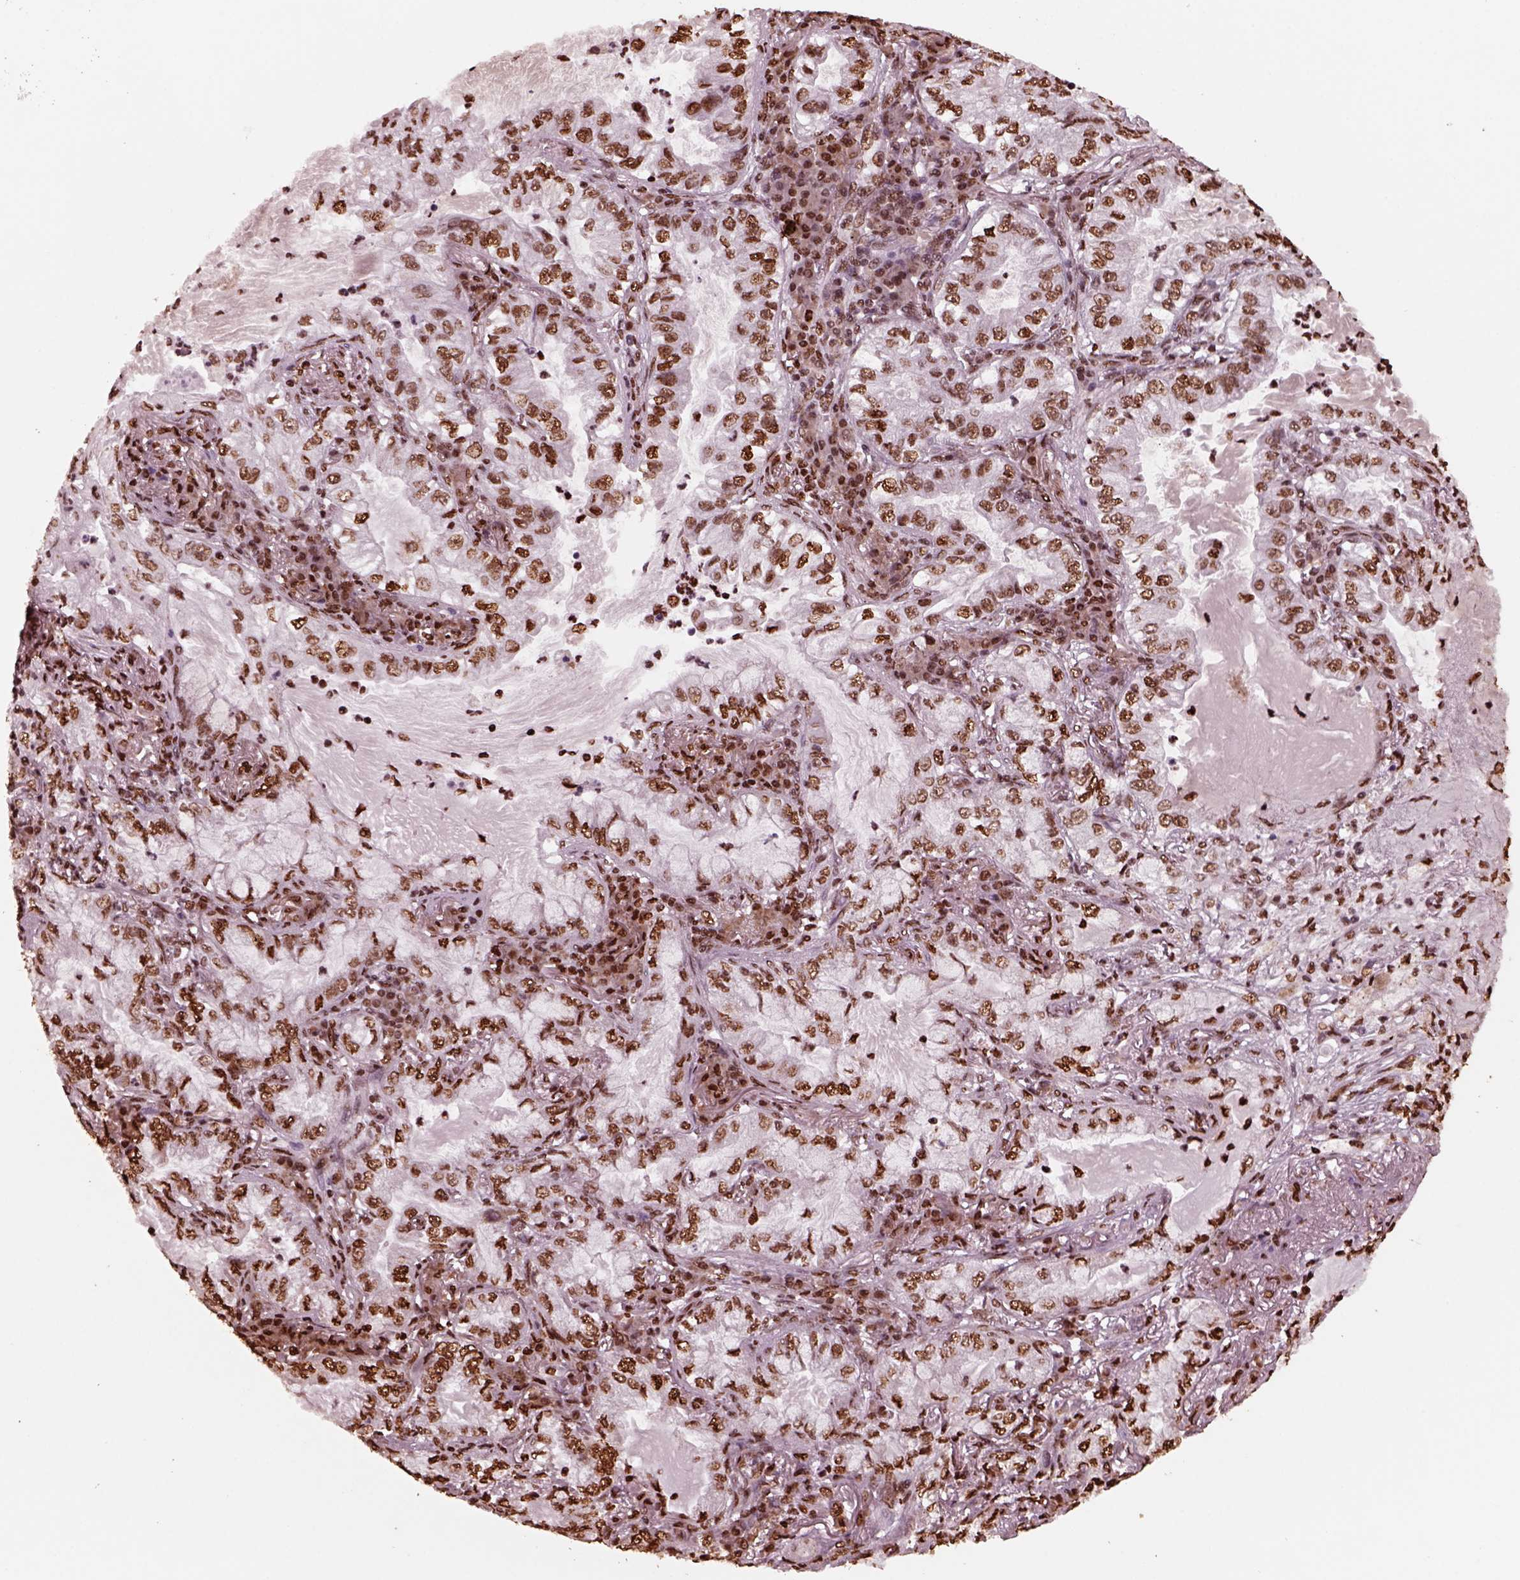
{"staining": {"intensity": "moderate", "quantity": ">75%", "location": "nuclear"}, "tissue": "lung cancer", "cell_type": "Tumor cells", "image_type": "cancer", "snomed": [{"axis": "morphology", "description": "Adenocarcinoma, NOS"}, {"axis": "topography", "description": "Lung"}], "caption": "Protein expression analysis of lung cancer displays moderate nuclear staining in about >75% of tumor cells.", "gene": "NSD1", "patient": {"sex": "female", "age": 73}}